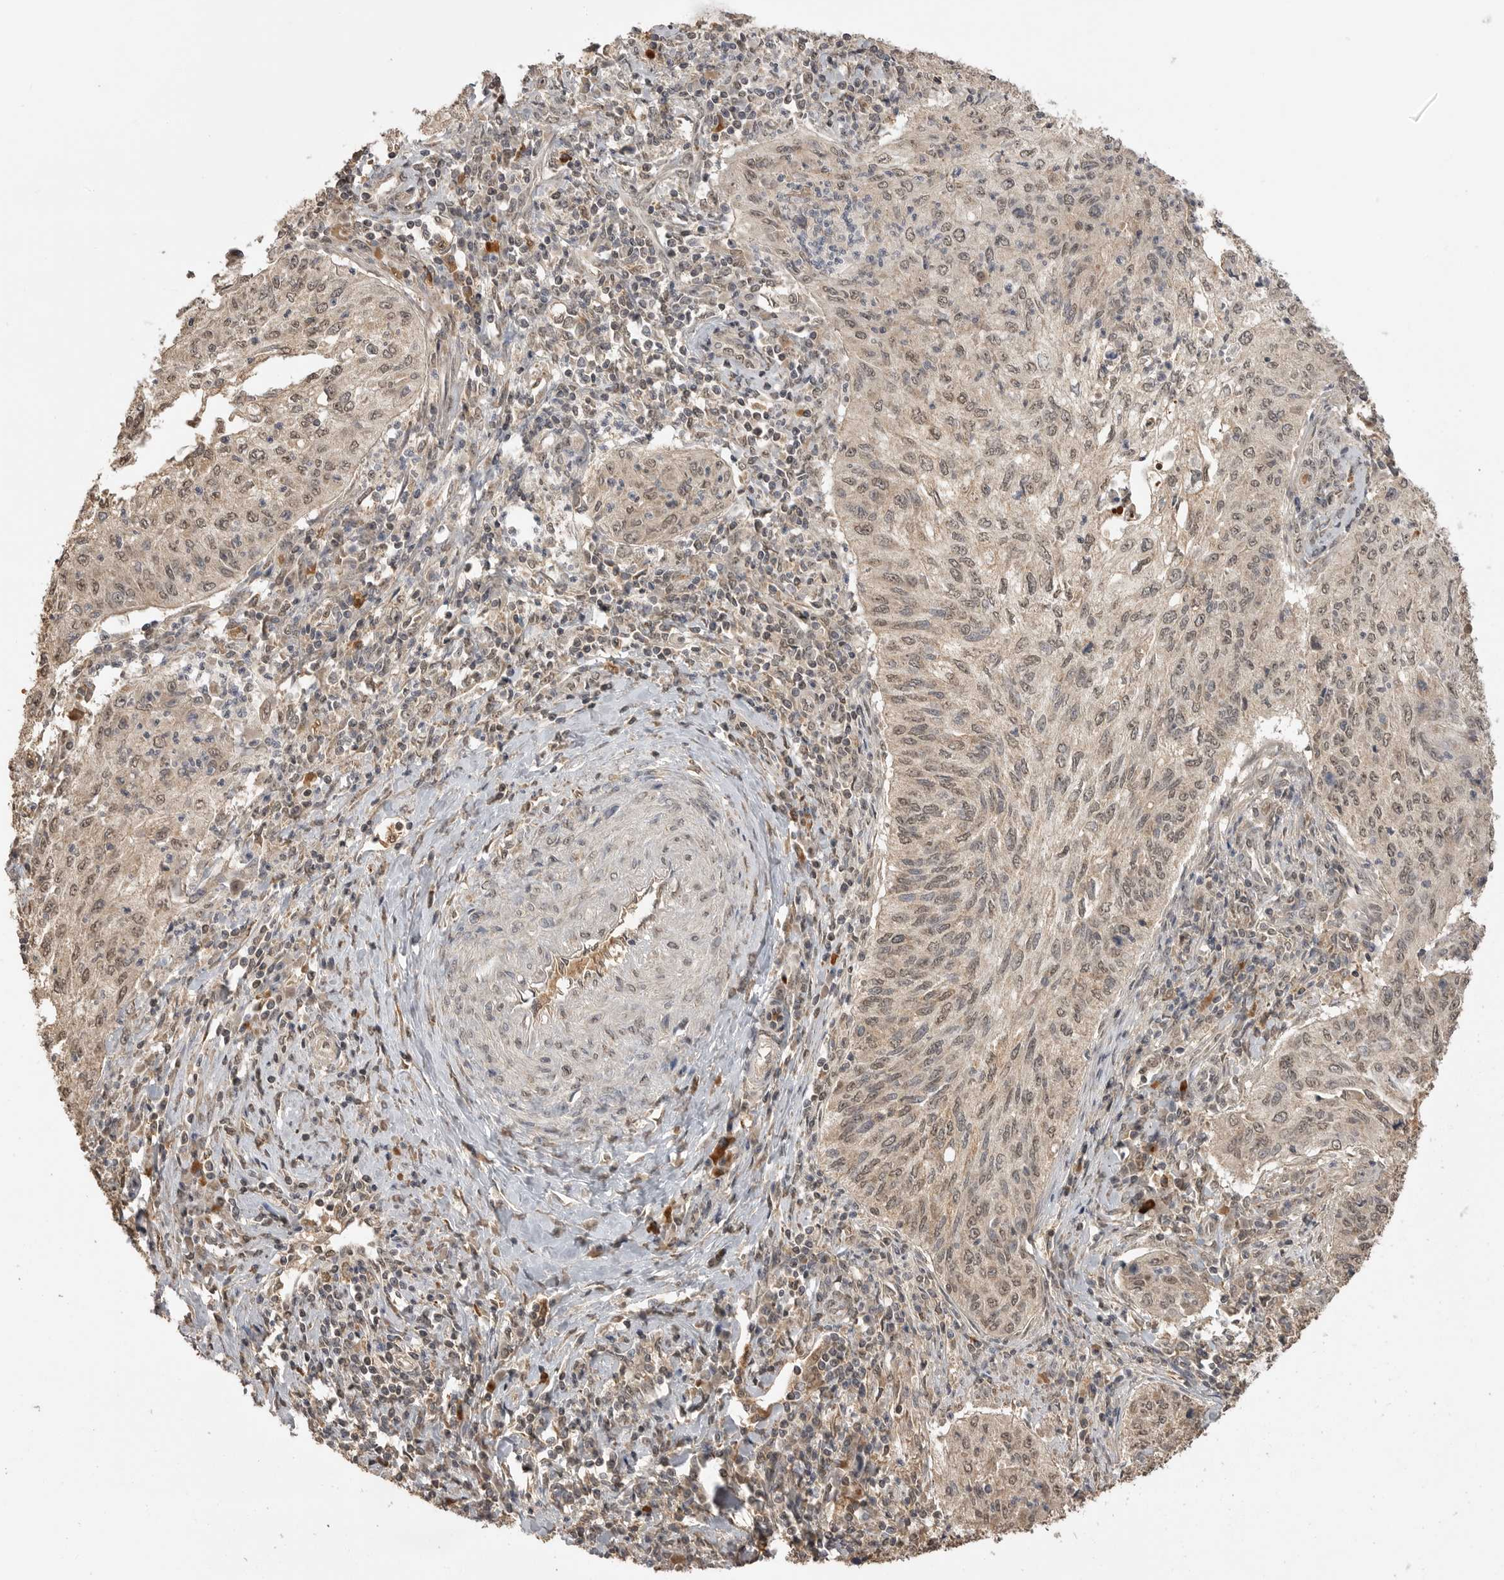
{"staining": {"intensity": "weak", "quantity": ">75%", "location": "nuclear"}, "tissue": "cervical cancer", "cell_type": "Tumor cells", "image_type": "cancer", "snomed": [{"axis": "morphology", "description": "Squamous cell carcinoma, NOS"}, {"axis": "topography", "description": "Cervix"}], "caption": "About >75% of tumor cells in human cervical cancer display weak nuclear protein staining as visualized by brown immunohistochemical staining.", "gene": "ASPSCR1", "patient": {"sex": "female", "age": 30}}